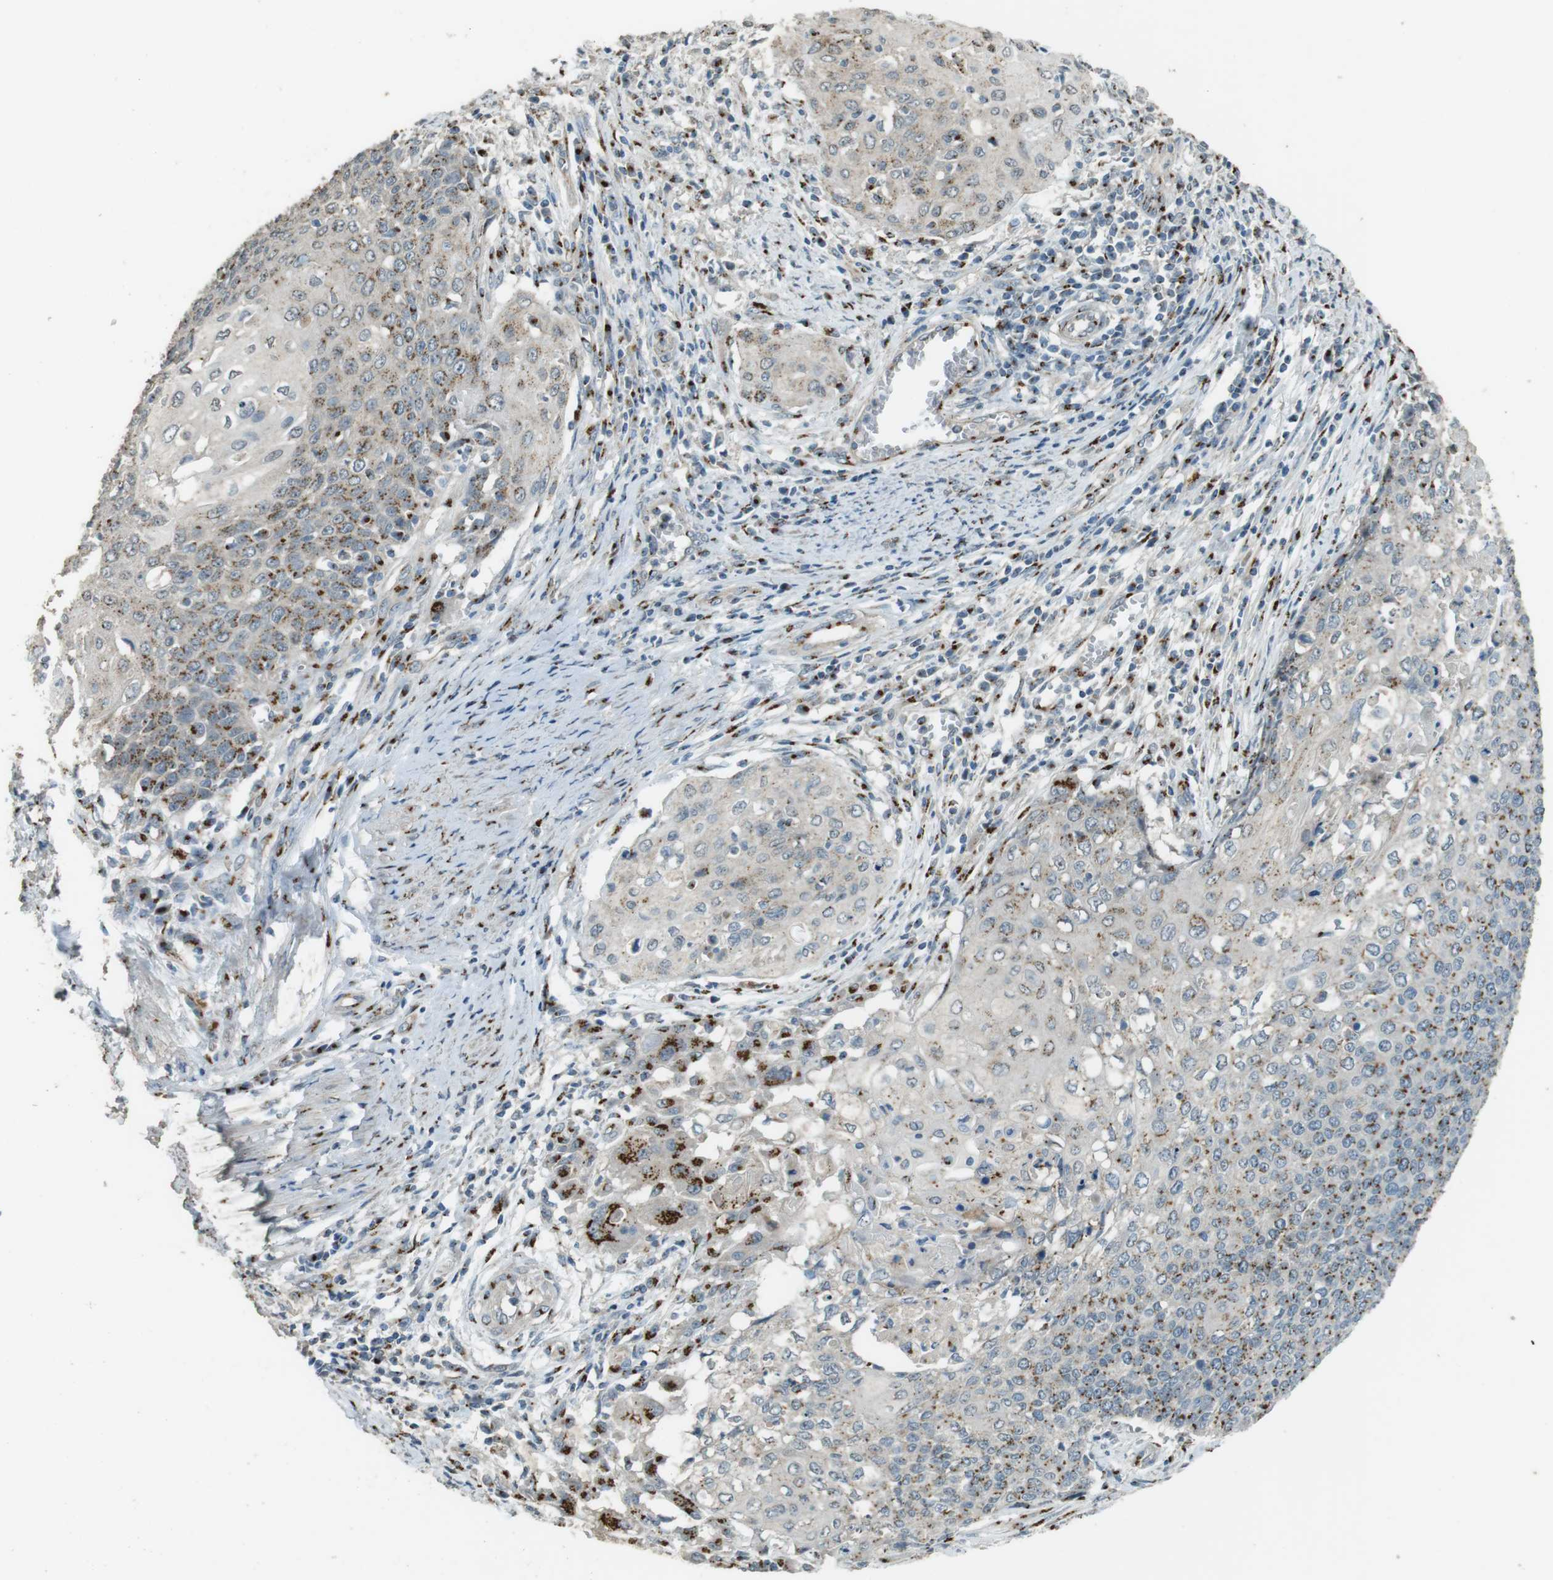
{"staining": {"intensity": "moderate", "quantity": "25%-75%", "location": "cytoplasmic/membranous"}, "tissue": "cervical cancer", "cell_type": "Tumor cells", "image_type": "cancer", "snomed": [{"axis": "morphology", "description": "Squamous cell carcinoma, NOS"}, {"axis": "topography", "description": "Cervix"}], "caption": "The micrograph demonstrates immunohistochemical staining of cervical cancer (squamous cell carcinoma). There is moderate cytoplasmic/membranous staining is present in about 25%-75% of tumor cells. Ihc stains the protein of interest in brown and the nuclei are stained blue.", "gene": "TMEM115", "patient": {"sex": "female", "age": 39}}